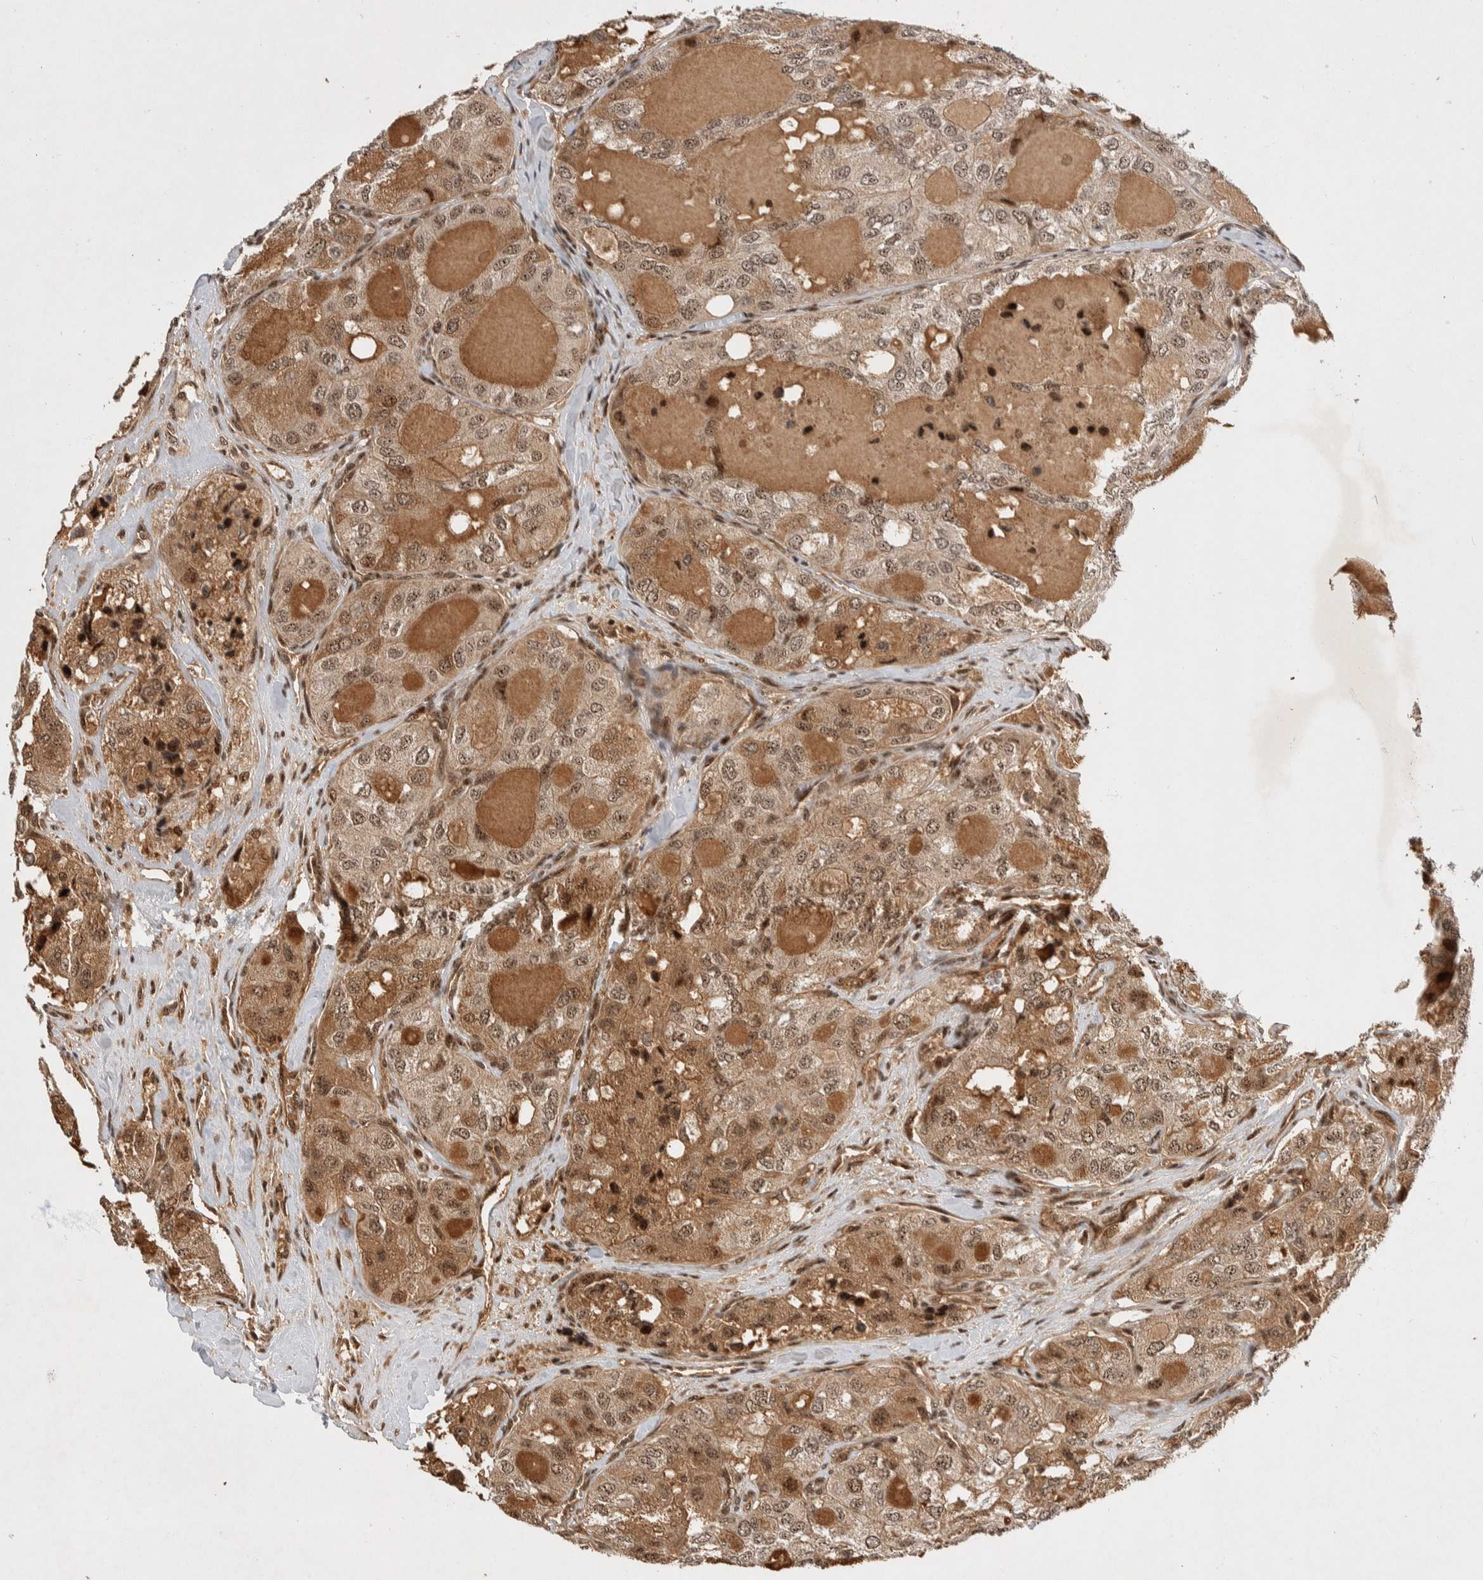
{"staining": {"intensity": "moderate", "quantity": ">75%", "location": "cytoplasmic/membranous,nuclear"}, "tissue": "thyroid cancer", "cell_type": "Tumor cells", "image_type": "cancer", "snomed": [{"axis": "morphology", "description": "Follicular adenoma carcinoma, NOS"}, {"axis": "topography", "description": "Thyroid gland"}], "caption": "DAB (3,3'-diaminobenzidine) immunohistochemical staining of human thyroid cancer demonstrates moderate cytoplasmic/membranous and nuclear protein staining in about >75% of tumor cells.", "gene": "TOR1B", "patient": {"sex": "male", "age": 75}}